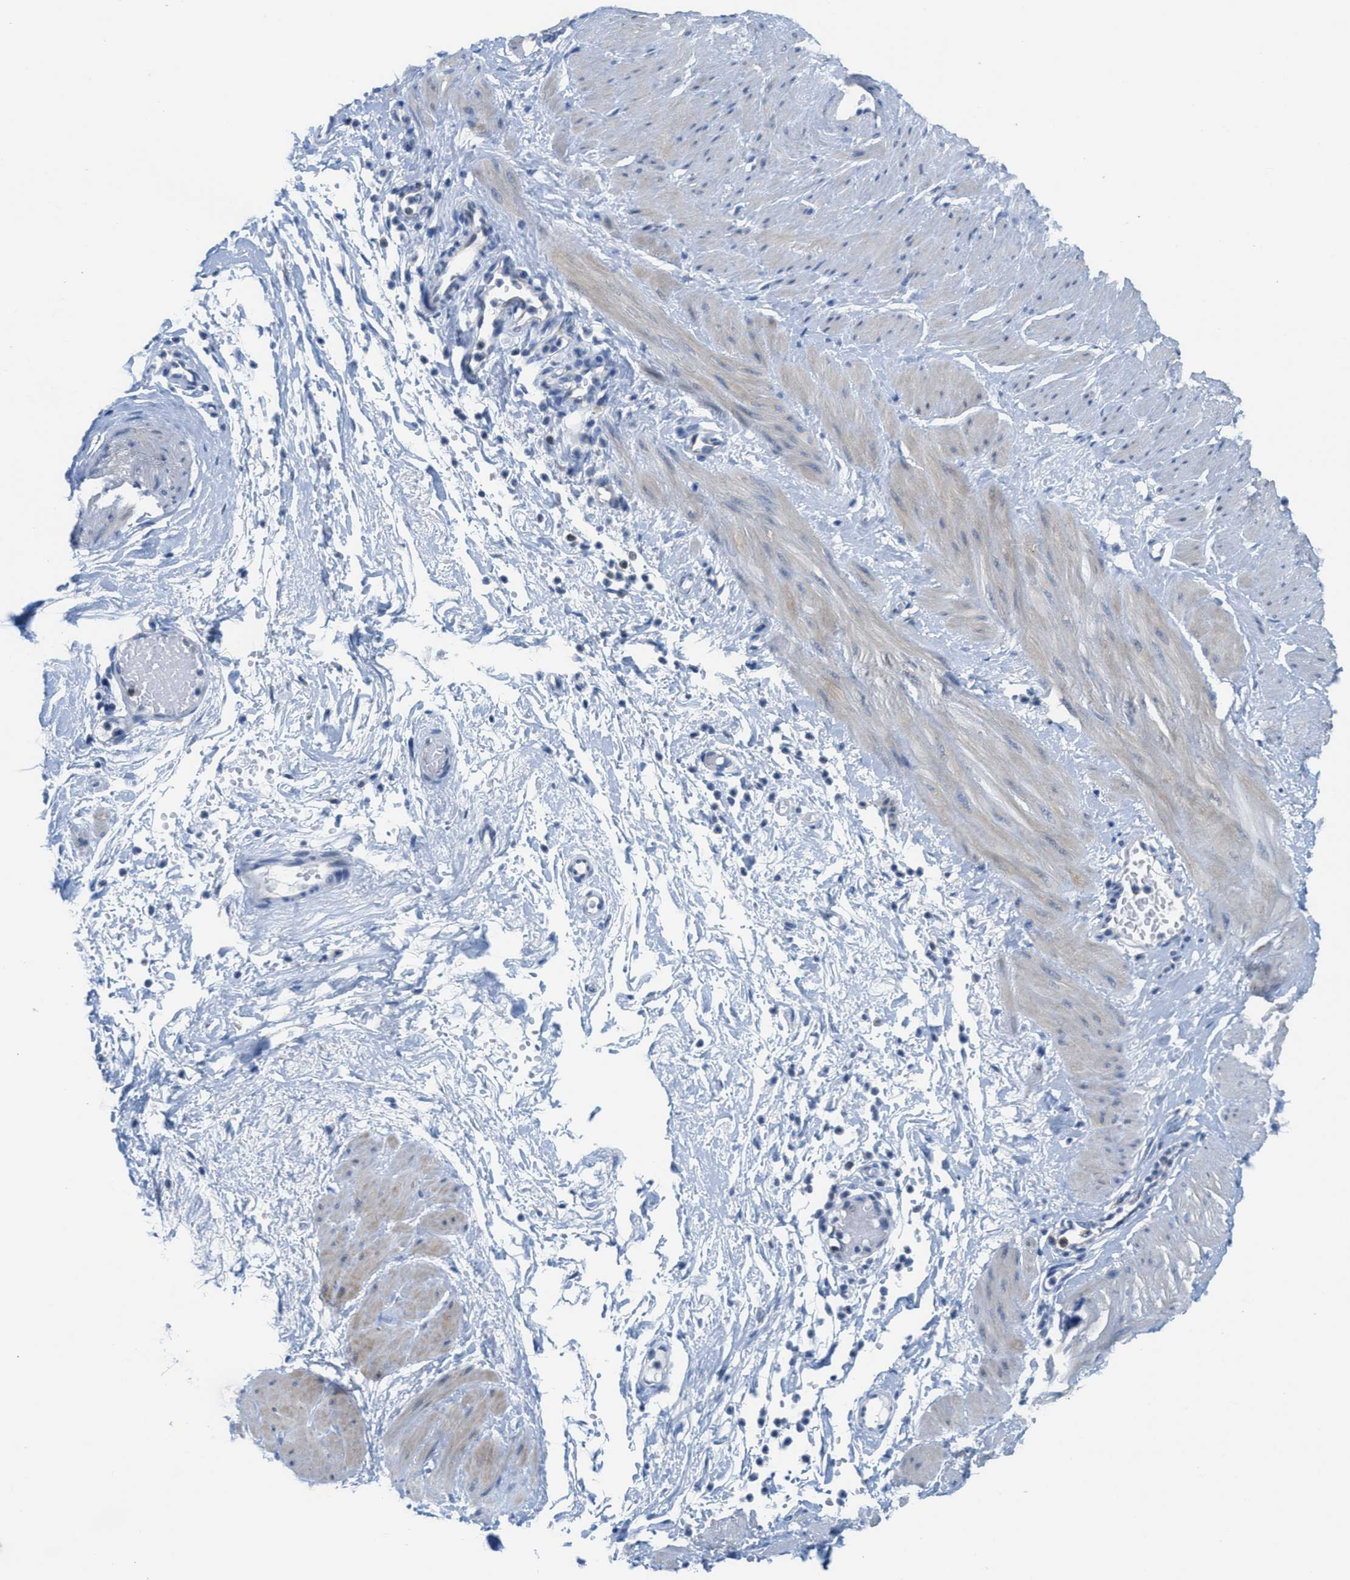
{"staining": {"intensity": "negative", "quantity": "none", "location": "none"}, "tissue": "adipose tissue", "cell_type": "Adipocytes", "image_type": "normal", "snomed": [{"axis": "morphology", "description": "Normal tissue, NOS"}, {"axis": "topography", "description": "Soft tissue"}, {"axis": "topography", "description": "Vascular tissue"}], "caption": "DAB (3,3'-diaminobenzidine) immunohistochemical staining of normal human adipose tissue shows no significant expression in adipocytes. (DAB immunohistochemistry visualized using brightfield microscopy, high magnification).", "gene": "PTDSS1", "patient": {"sex": "female", "age": 35}}